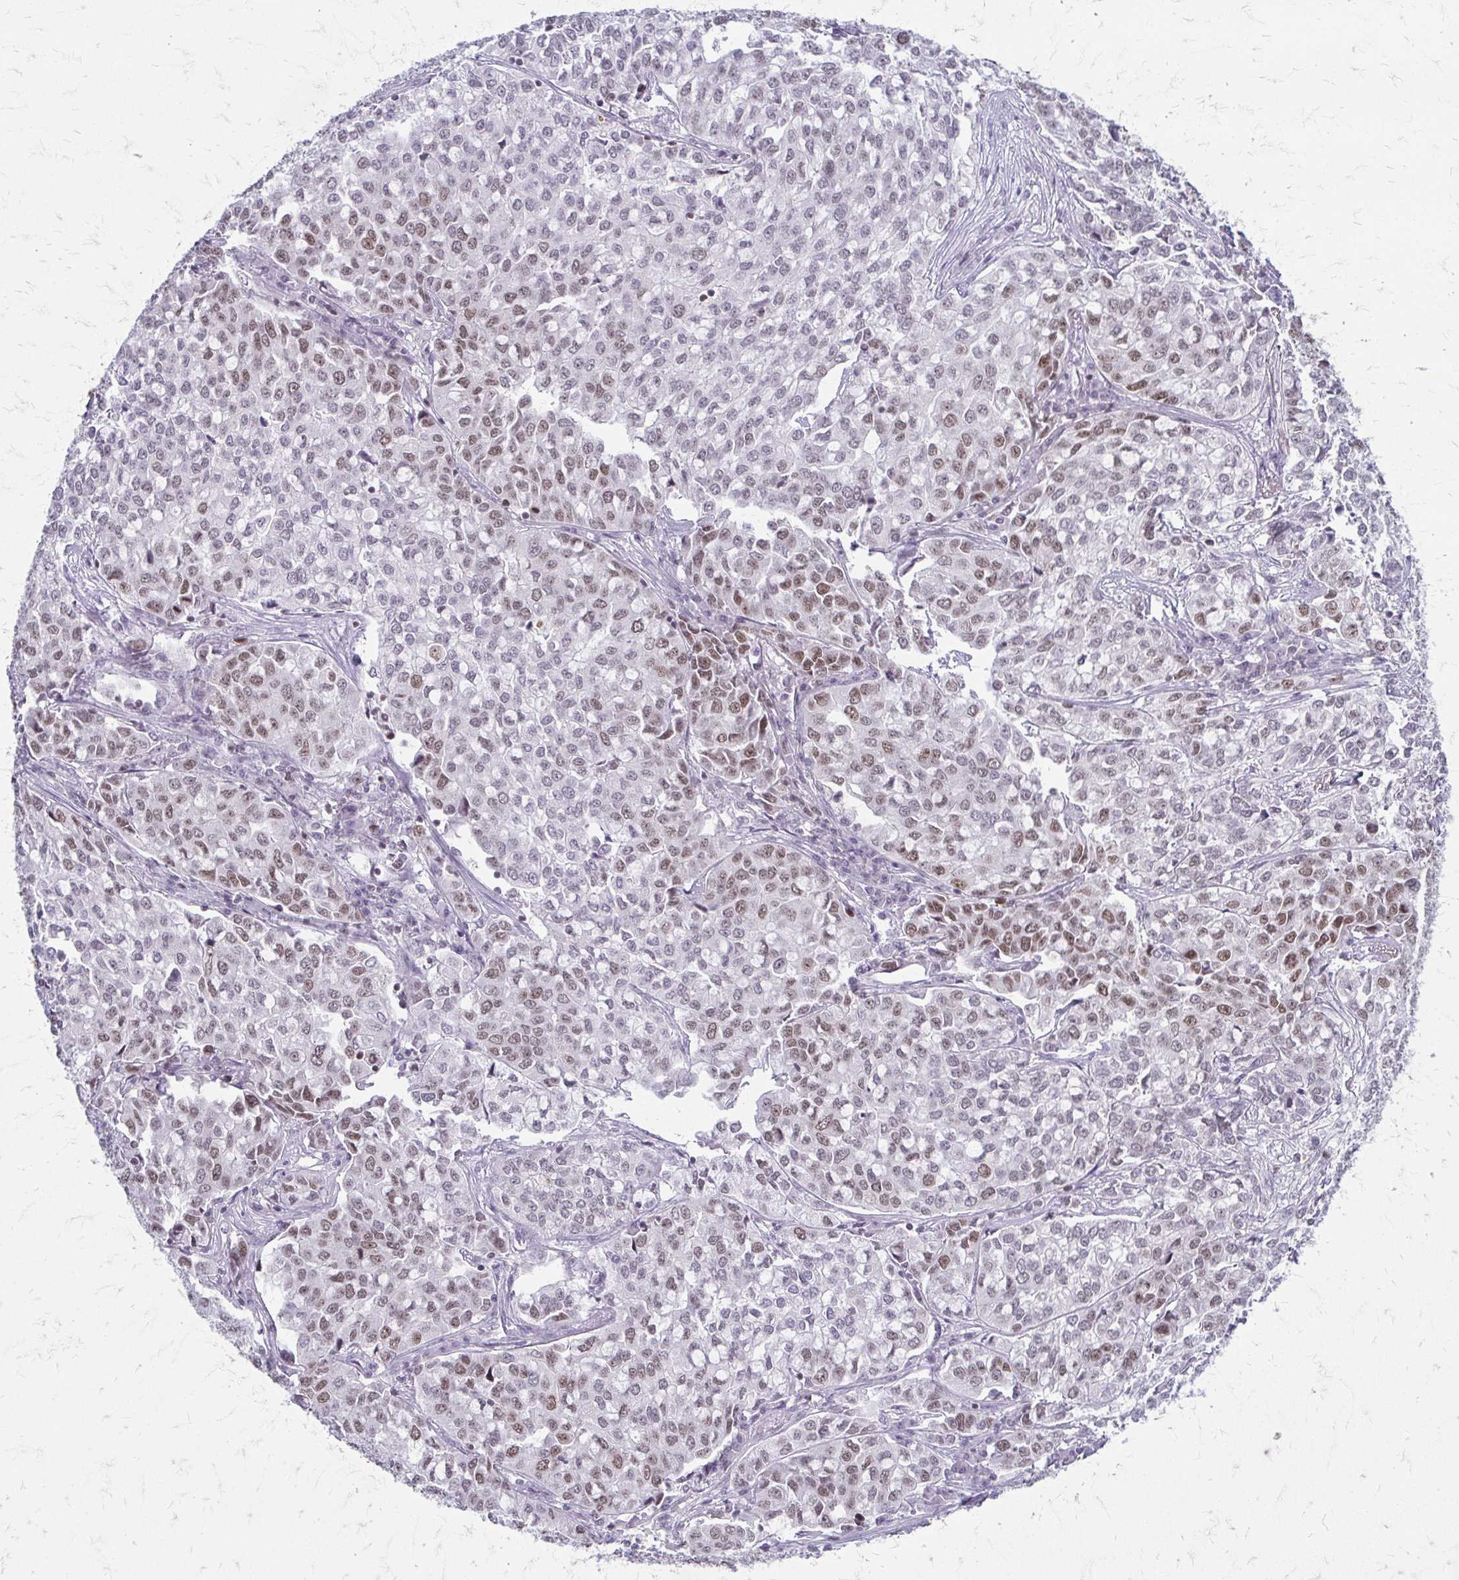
{"staining": {"intensity": "moderate", "quantity": ">75%", "location": "nuclear"}, "tissue": "lung cancer", "cell_type": "Tumor cells", "image_type": "cancer", "snomed": [{"axis": "morphology", "description": "Adenocarcinoma, NOS"}, {"axis": "morphology", "description": "Adenocarcinoma, metastatic, NOS"}, {"axis": "topography", "description": "Lymph node"}, {"axis": "topography", "description": "Lung"}], "caption": "DAB (3,3'-diaminobenzidine) immunohistochemical staining of metastatic adenocarcinoma (lung) displays moderate nuclear protein staining in approximately >75% of tumor cells.", "gene": "EED", "patient": {"sex": "female", "age": 65}}